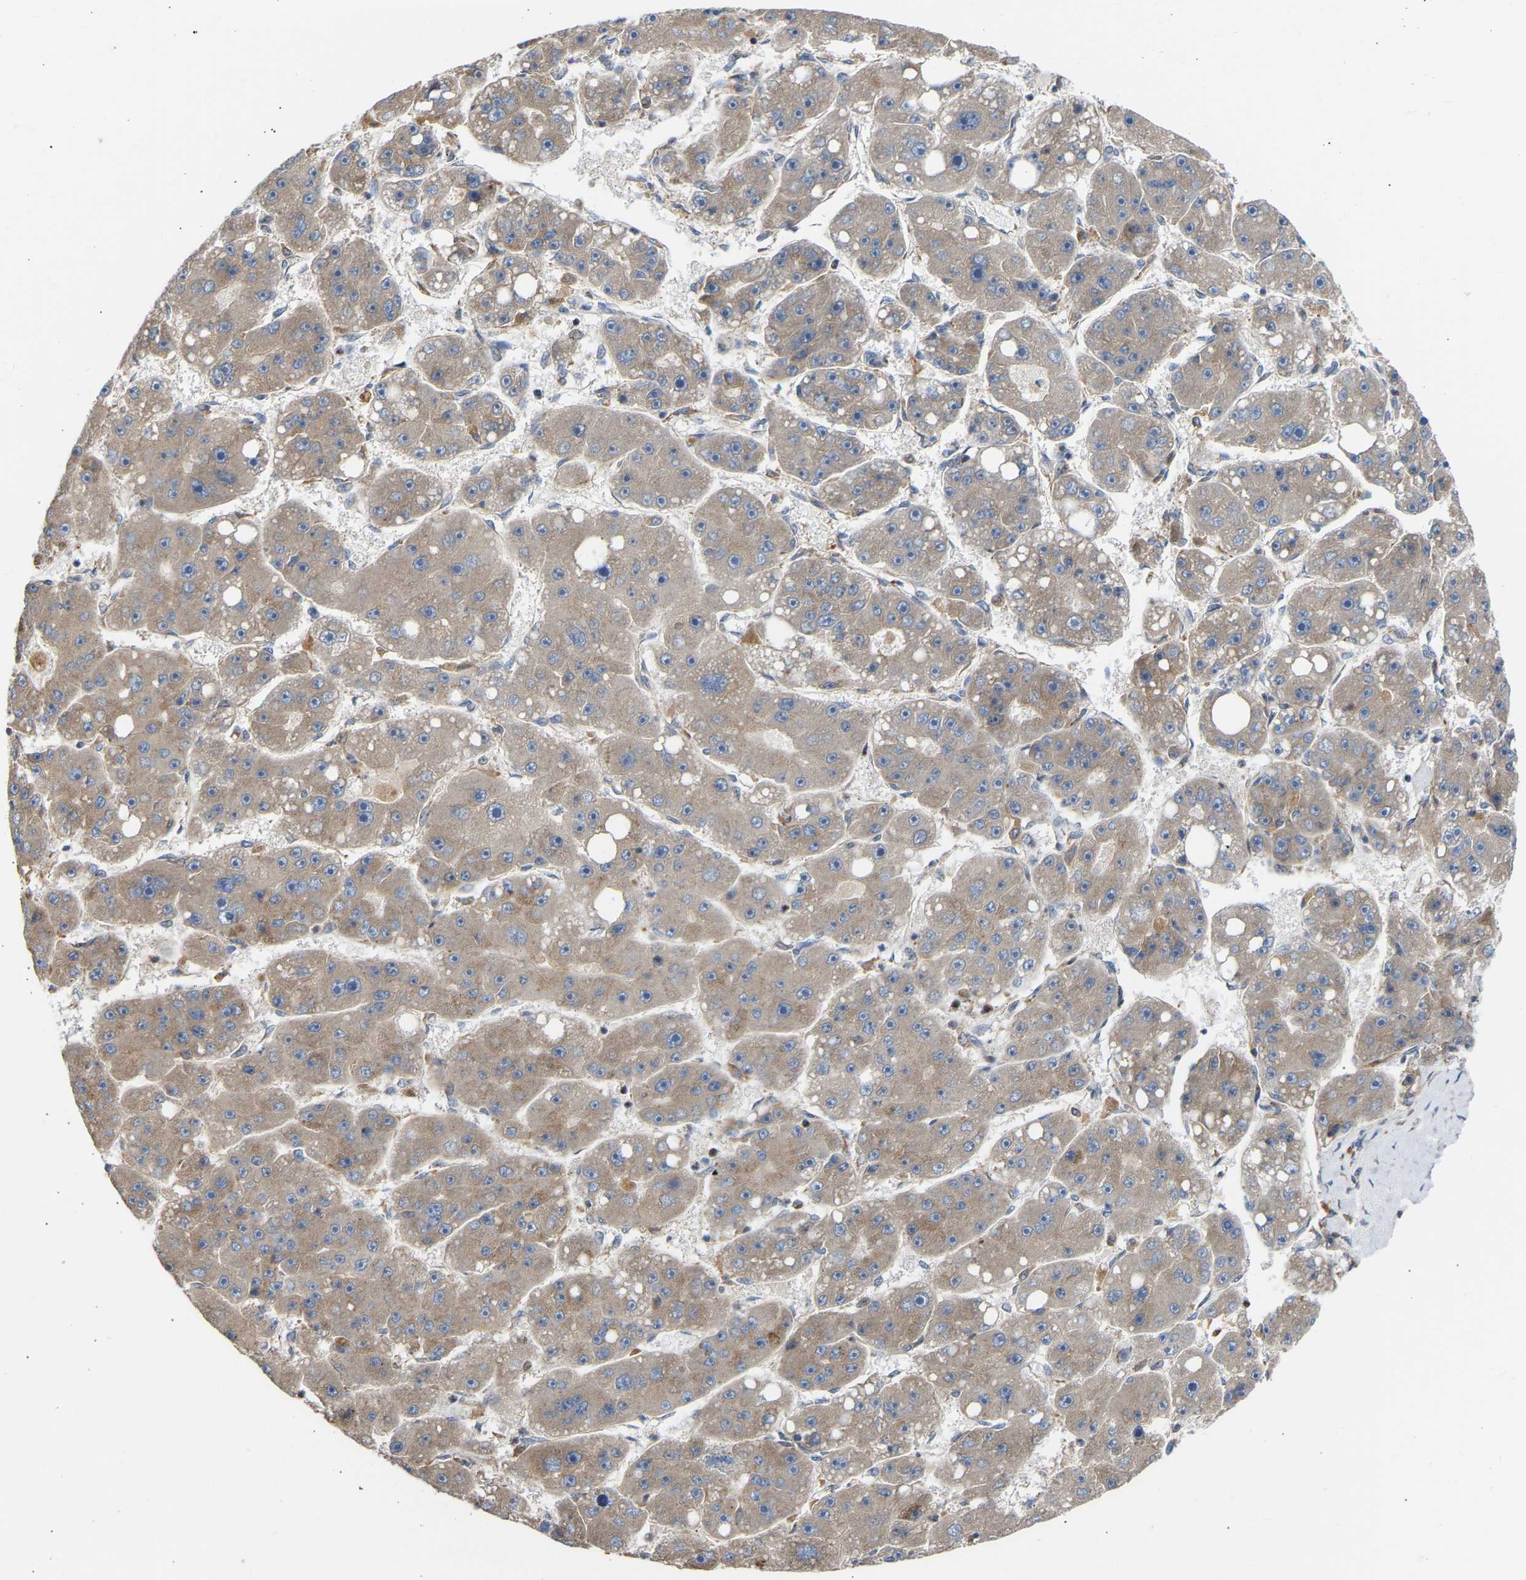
{"staining": {"intensity": "weak", "quantity": ">75%", "location": "cytoplasmic/membranous"}, "tissue": "liver cancer", "cell_type": "Tumor cells", "image_type": "cancer", "snomed": [{"axis": "morphology", "description": "Carcinoma, Hepatocellular, NOS"}, {"axis": "topography", "description": "Liver"}], "caption": "Liver cancer (hepatocellular carcinoma) was stained to show a protein in brown. There is low levels of weak cytoplasmic/membranous staining in about >75% of tumor cells. (IHC, brightfield microscopy, high magnification).", "gene": "GCN1", "patient": {"sex": "female", "age": 61}}